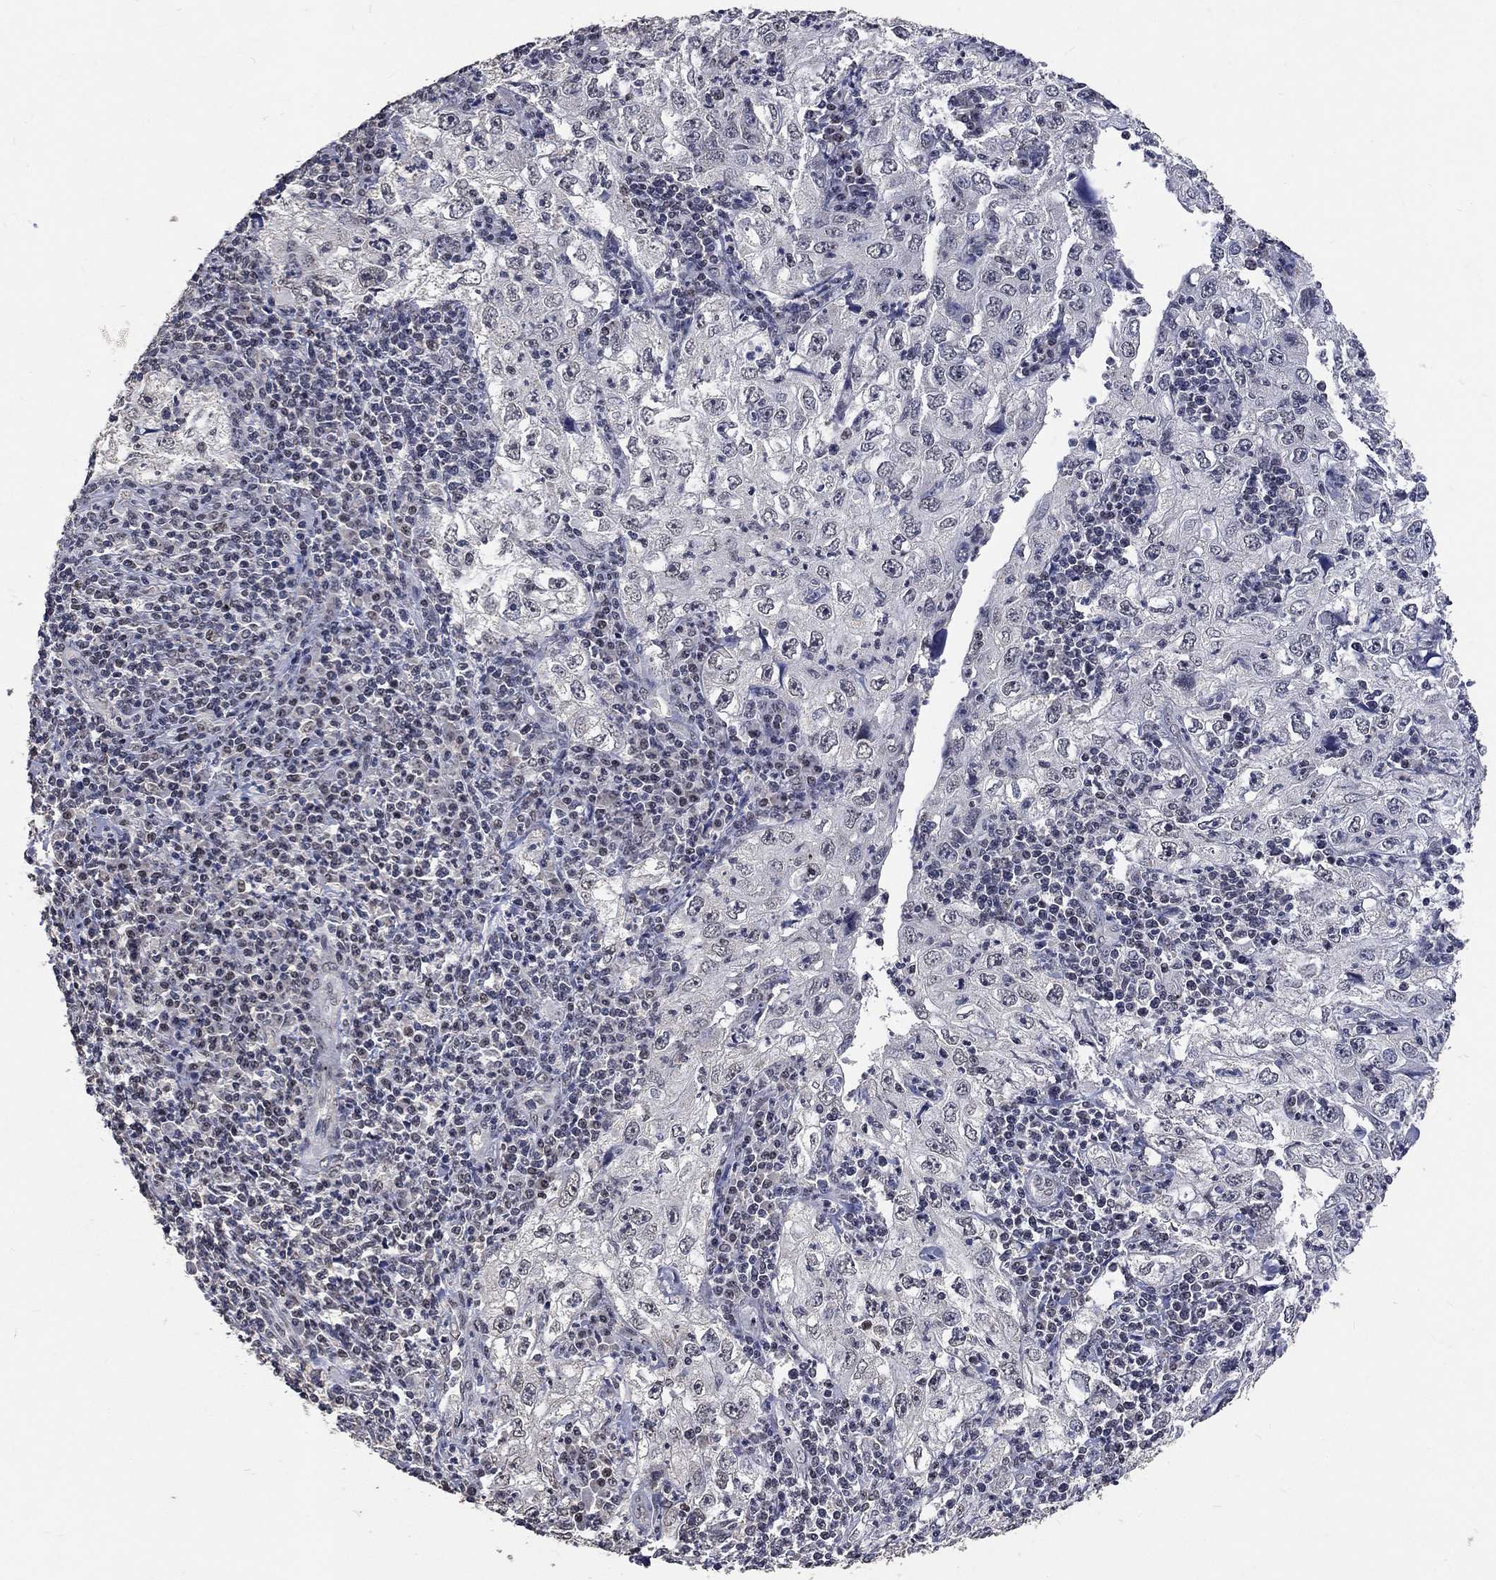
{"staining": {"intensity": "negative", "quantity": "none", "location": "none"}, "tissue": "cervical cancer", "cell_type": "Tumor cells", "image_type": "cancer", "snomed": [{"axis": "morphology", "description": "Squamous cell carcinoma, NOS"}, {"axis": "topography", "description": "Cervix"}], "caption": "This is an IHC micrograph of cervical squamous cell carcinoma. There is no positivity in tumor cells.", "gene": "SPATA33", "patient": {"sex": "female", "age": 24}}